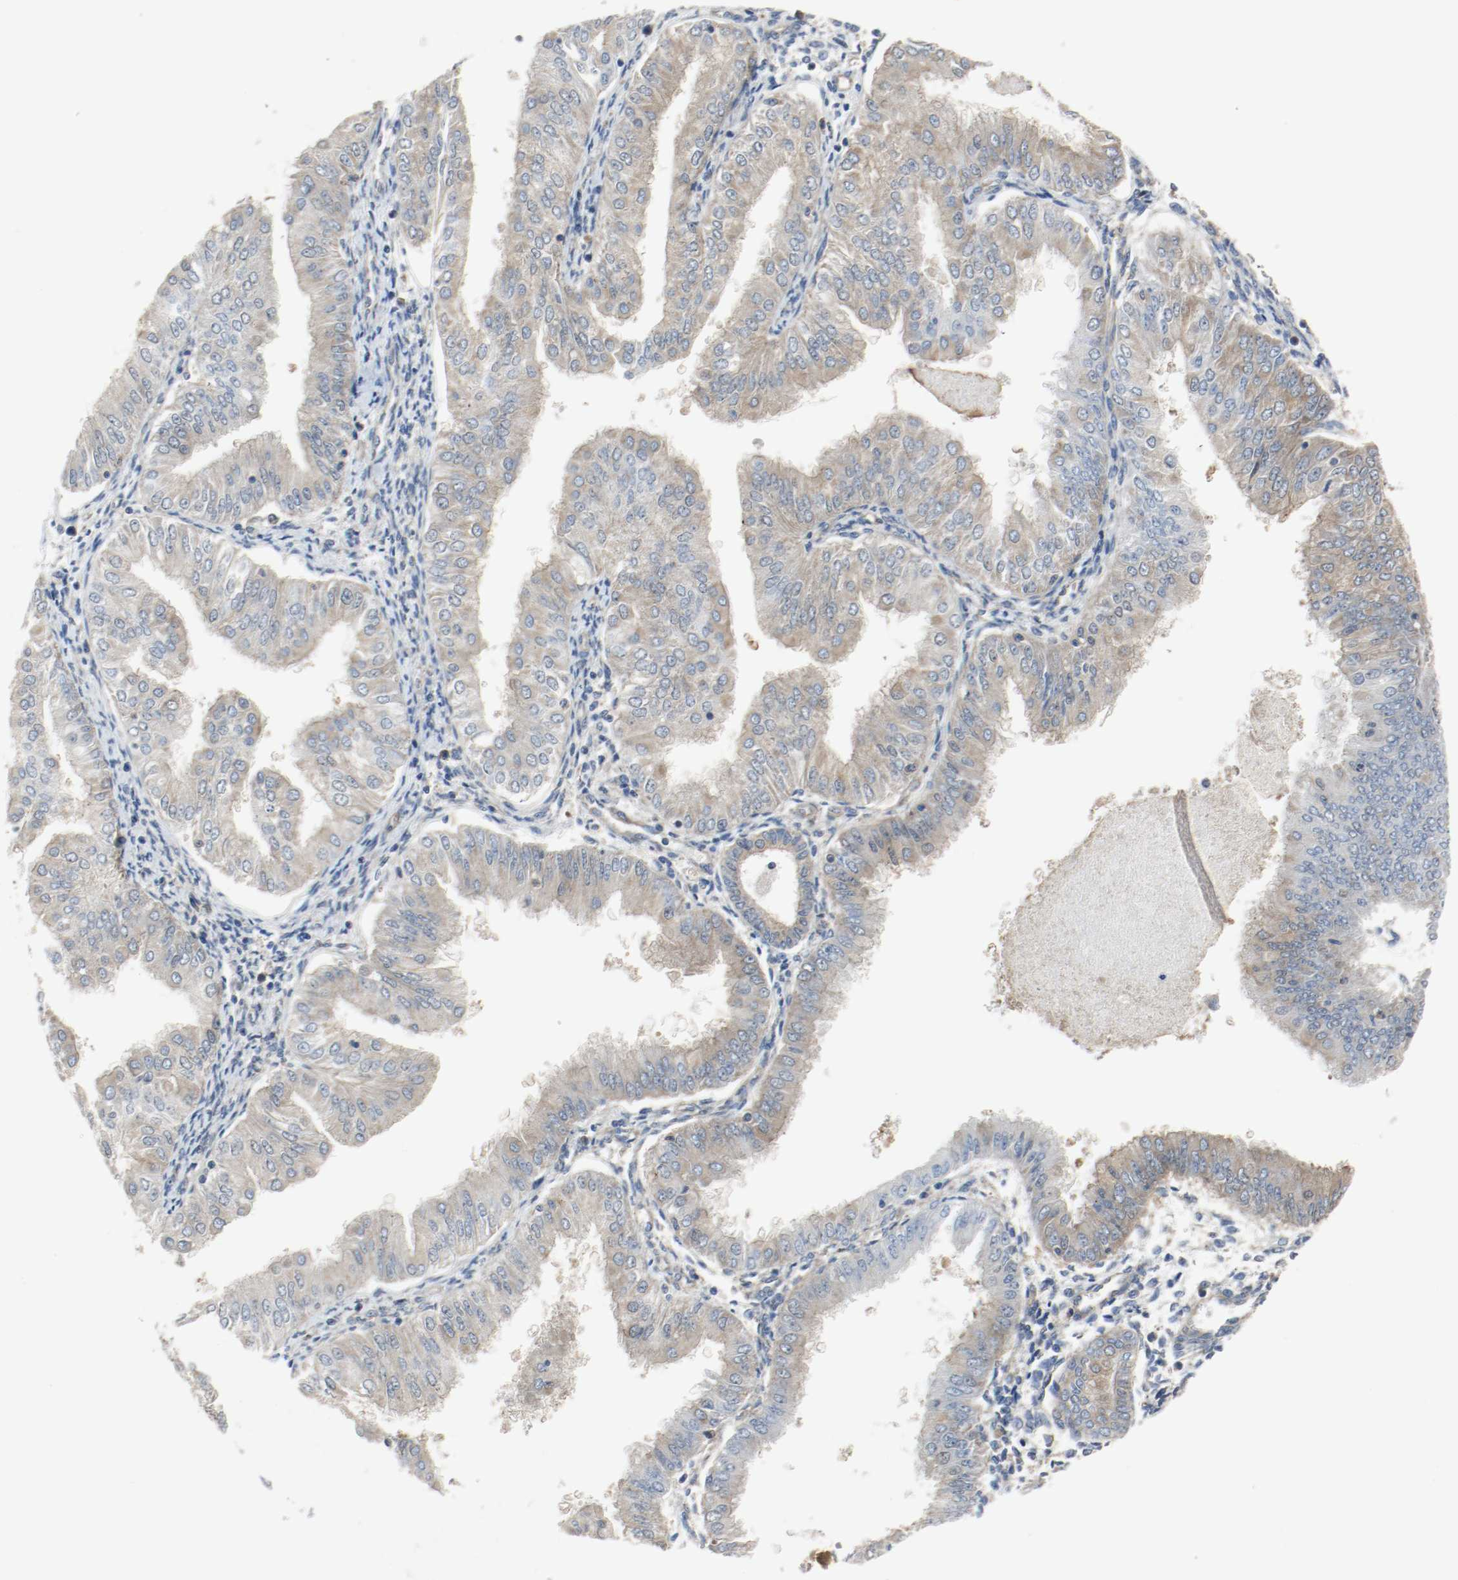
{"staining": {"intensity": "moderate", "quantity": ">75%", "location": "cytoplasmic/membranous"}, "tissue": "endometrial cancer", "cell_type": "Tumor cells", "image_type": "cancer", "snomed": [{"axis": "morphology", "description": "Adenocarcinoma, NOS"}, {"axis": "topography", "description": "Endometrium"}], "caption": "Moderate cytoplasmic/membranous protein expression is appreciated in about >75% of tumor cells in endometrial cancer (adenocarcinoma).", "gene": "HGS", "patient": {"sex": "female", "age": 53}}